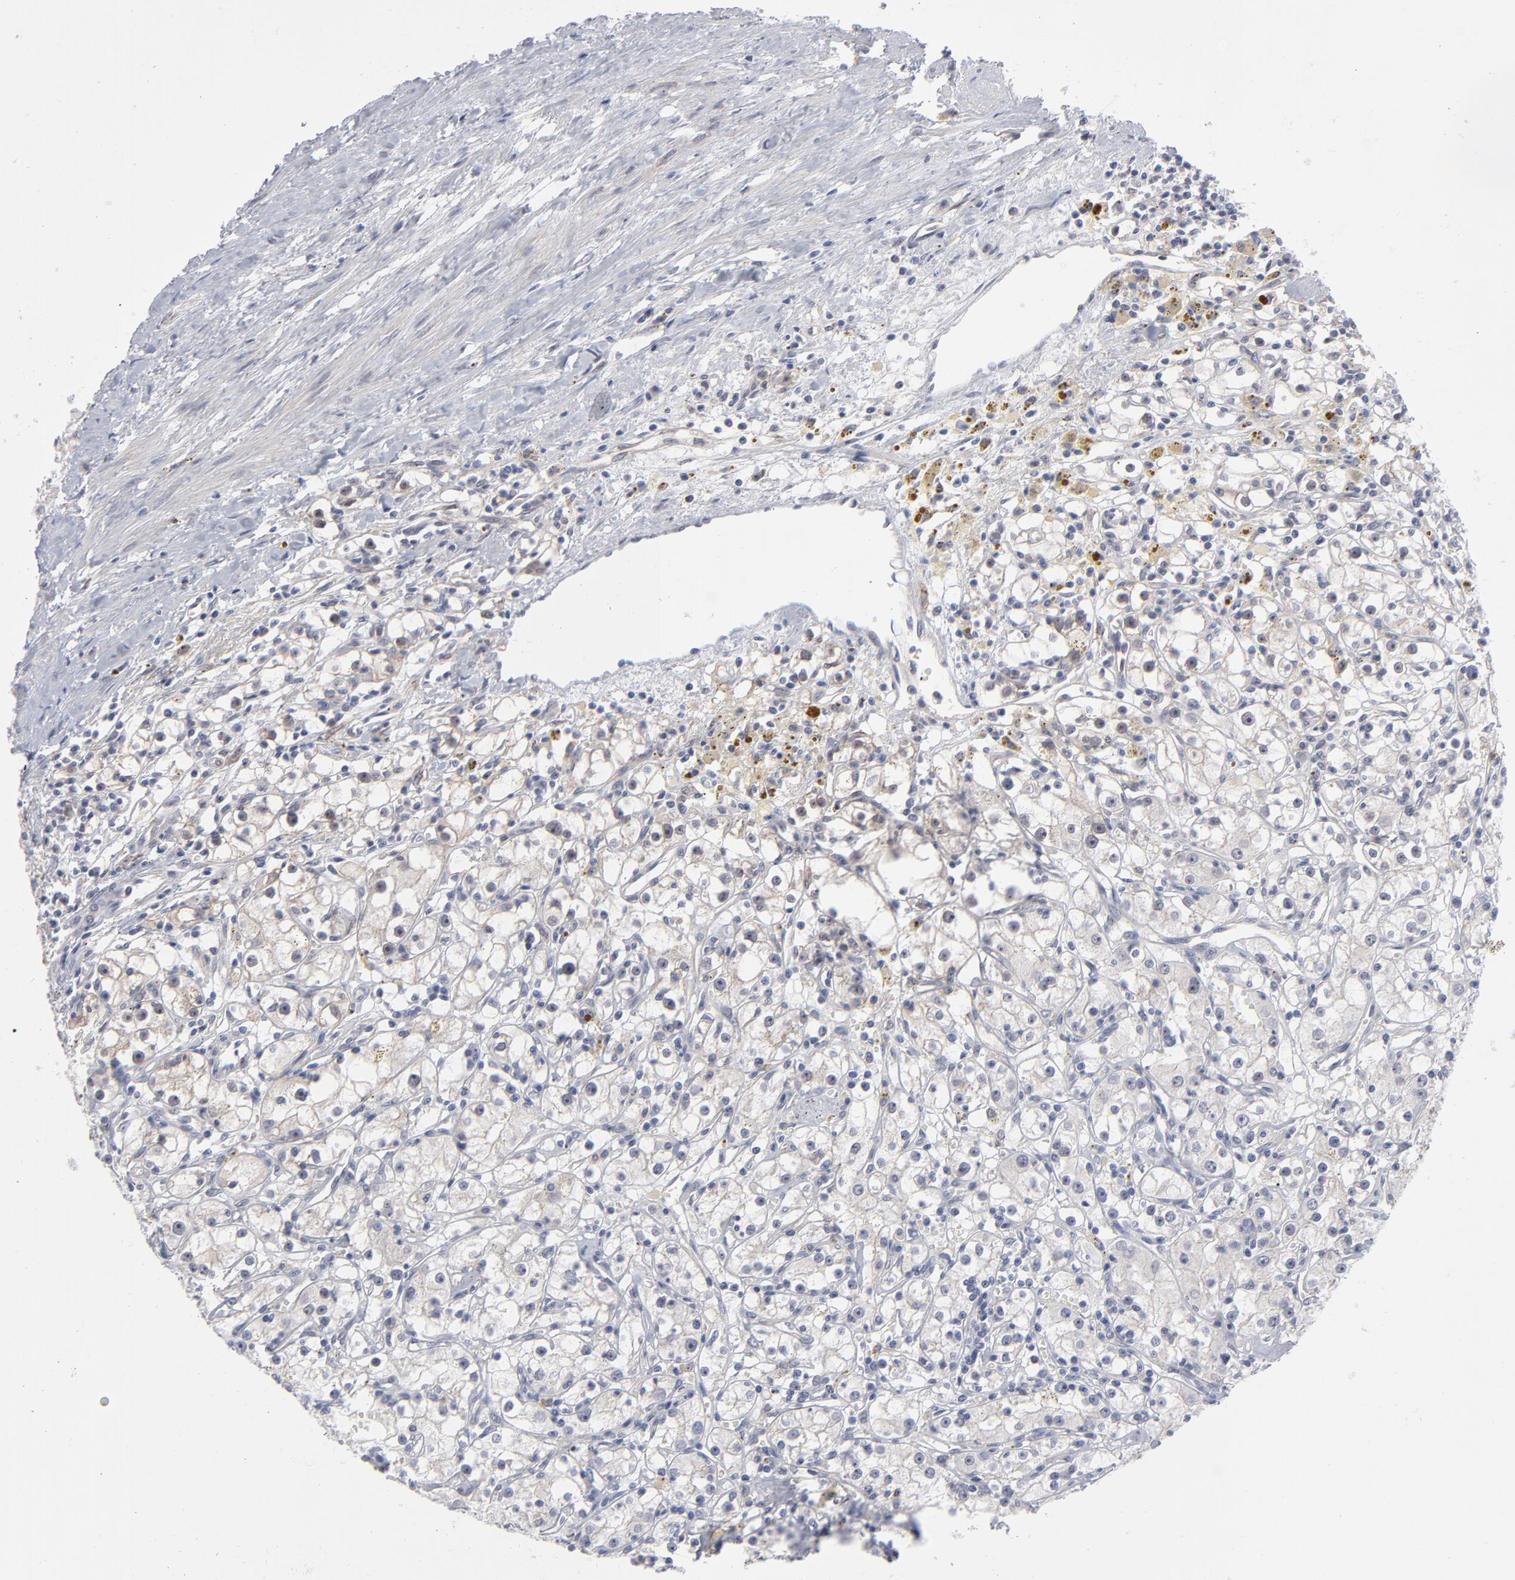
{"staining": {"intensity": "negative", "quantity": "none", "location": "none"}, "tissue": "renal cancer", "cell_type": "Tumor cells", "image_type": "cancer", "snomed": [{"axis": "morphology", "description": "Adenocarcinoma, NOS"}, {"axis": "topography", "description": "Kidney"}], "caption": "The immunohistochemistry histopathology image has no significant expression in tumor cells of renal adenocarcinoma tissue. (DAB immunohistochemistry, high magnification).", "gene": "NBN", "patient": {"sex": "male", "age": 56}}